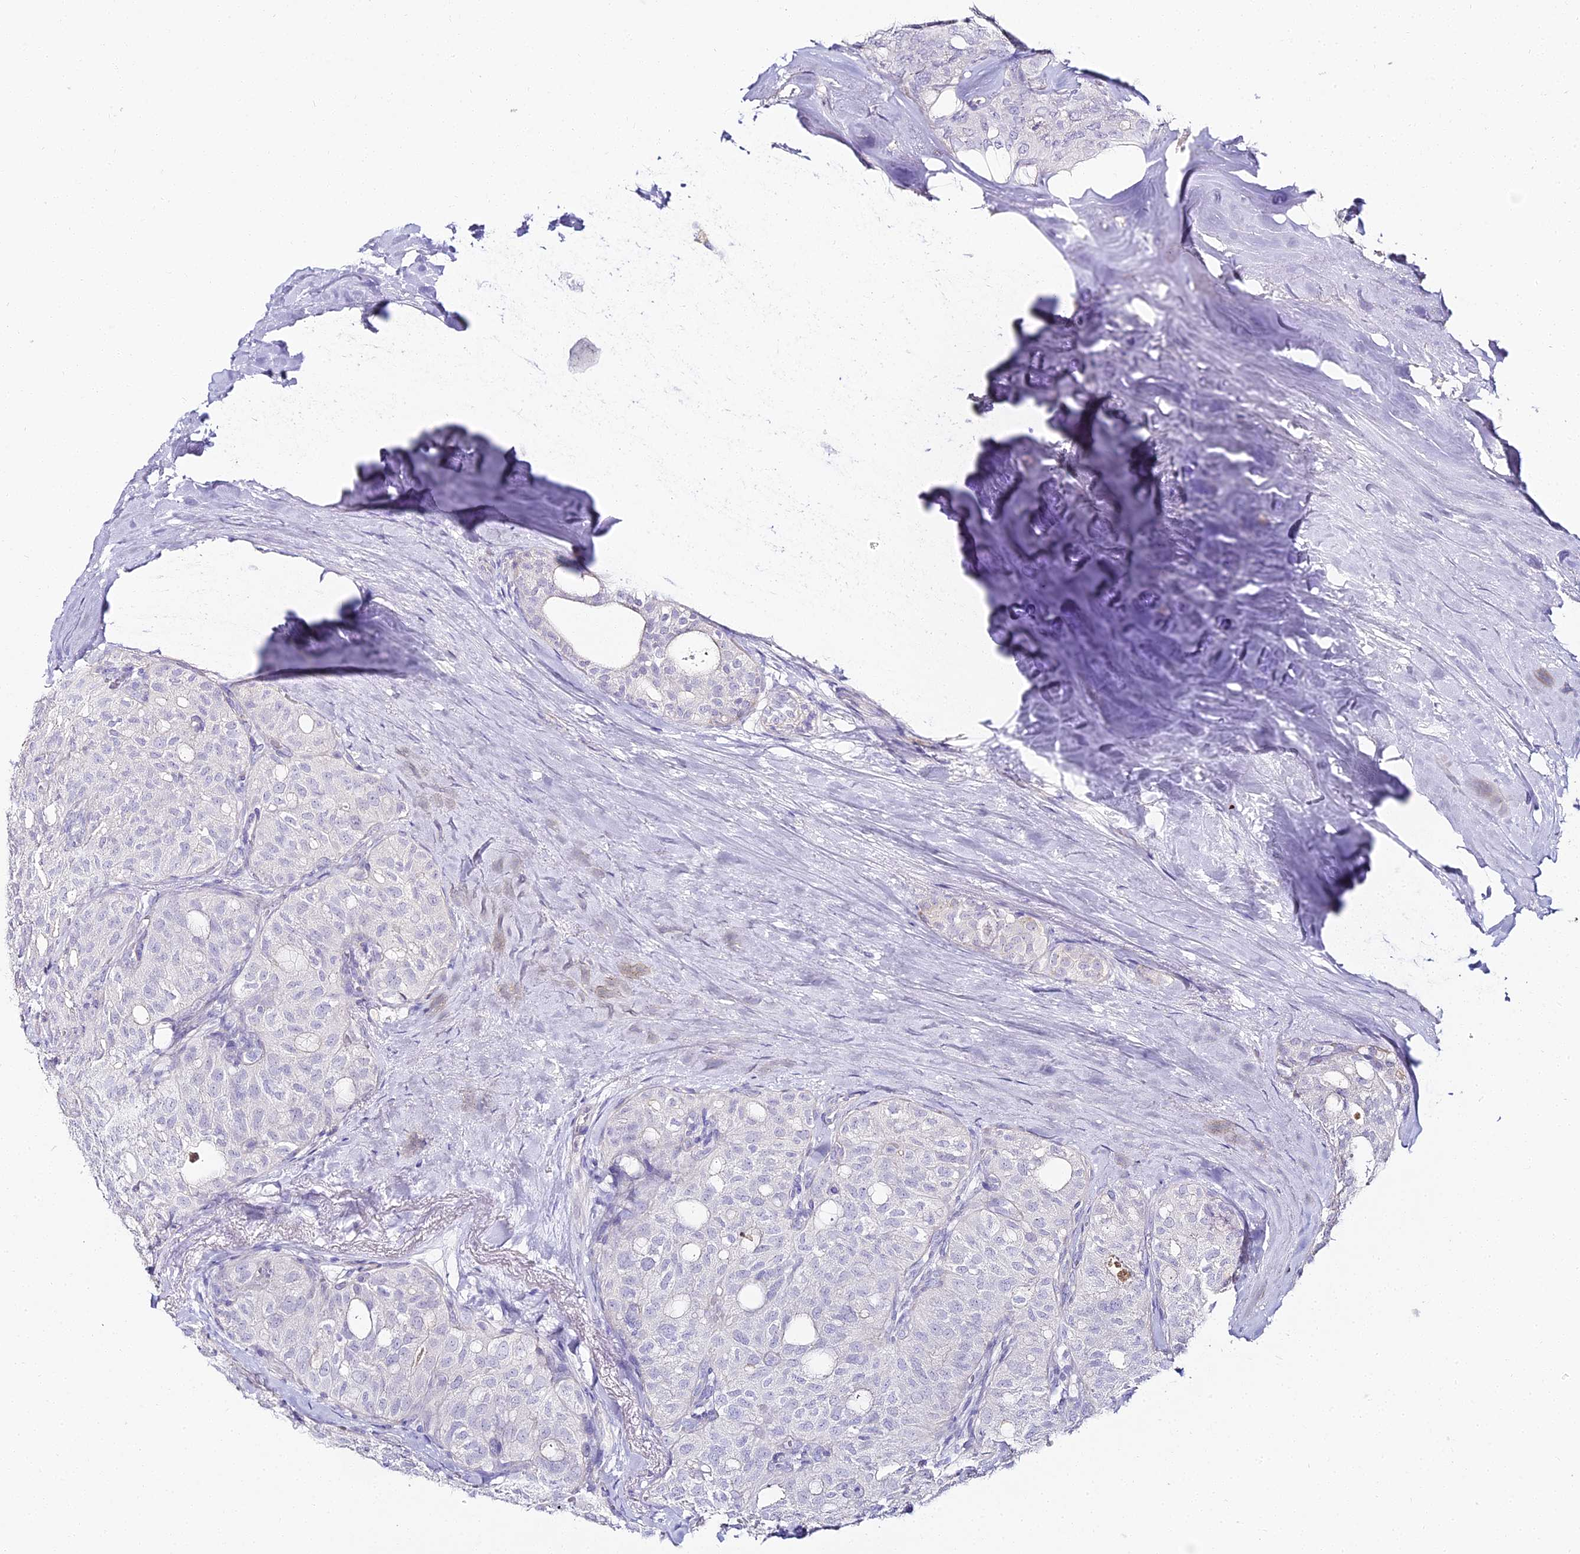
{"staining": {"intensity": "negative", "quantity": "none", "location": "none"}, "tissue": "thyroid cancer", "cell_type": "Tumor cells", "image_type": "cancer", "snomed": [{"axis": "morphology", "description": "Follicular adenoma carcinoma, NOS"}, {"axis": "topography", "description": "Thyroid gland"}], "caption": "There is no significant expression in tumor cells of thyroid cancer (follicular adenoma carcinoma).", "gene": "ALPG", "patient": {"sex": "male", "age": 75}}